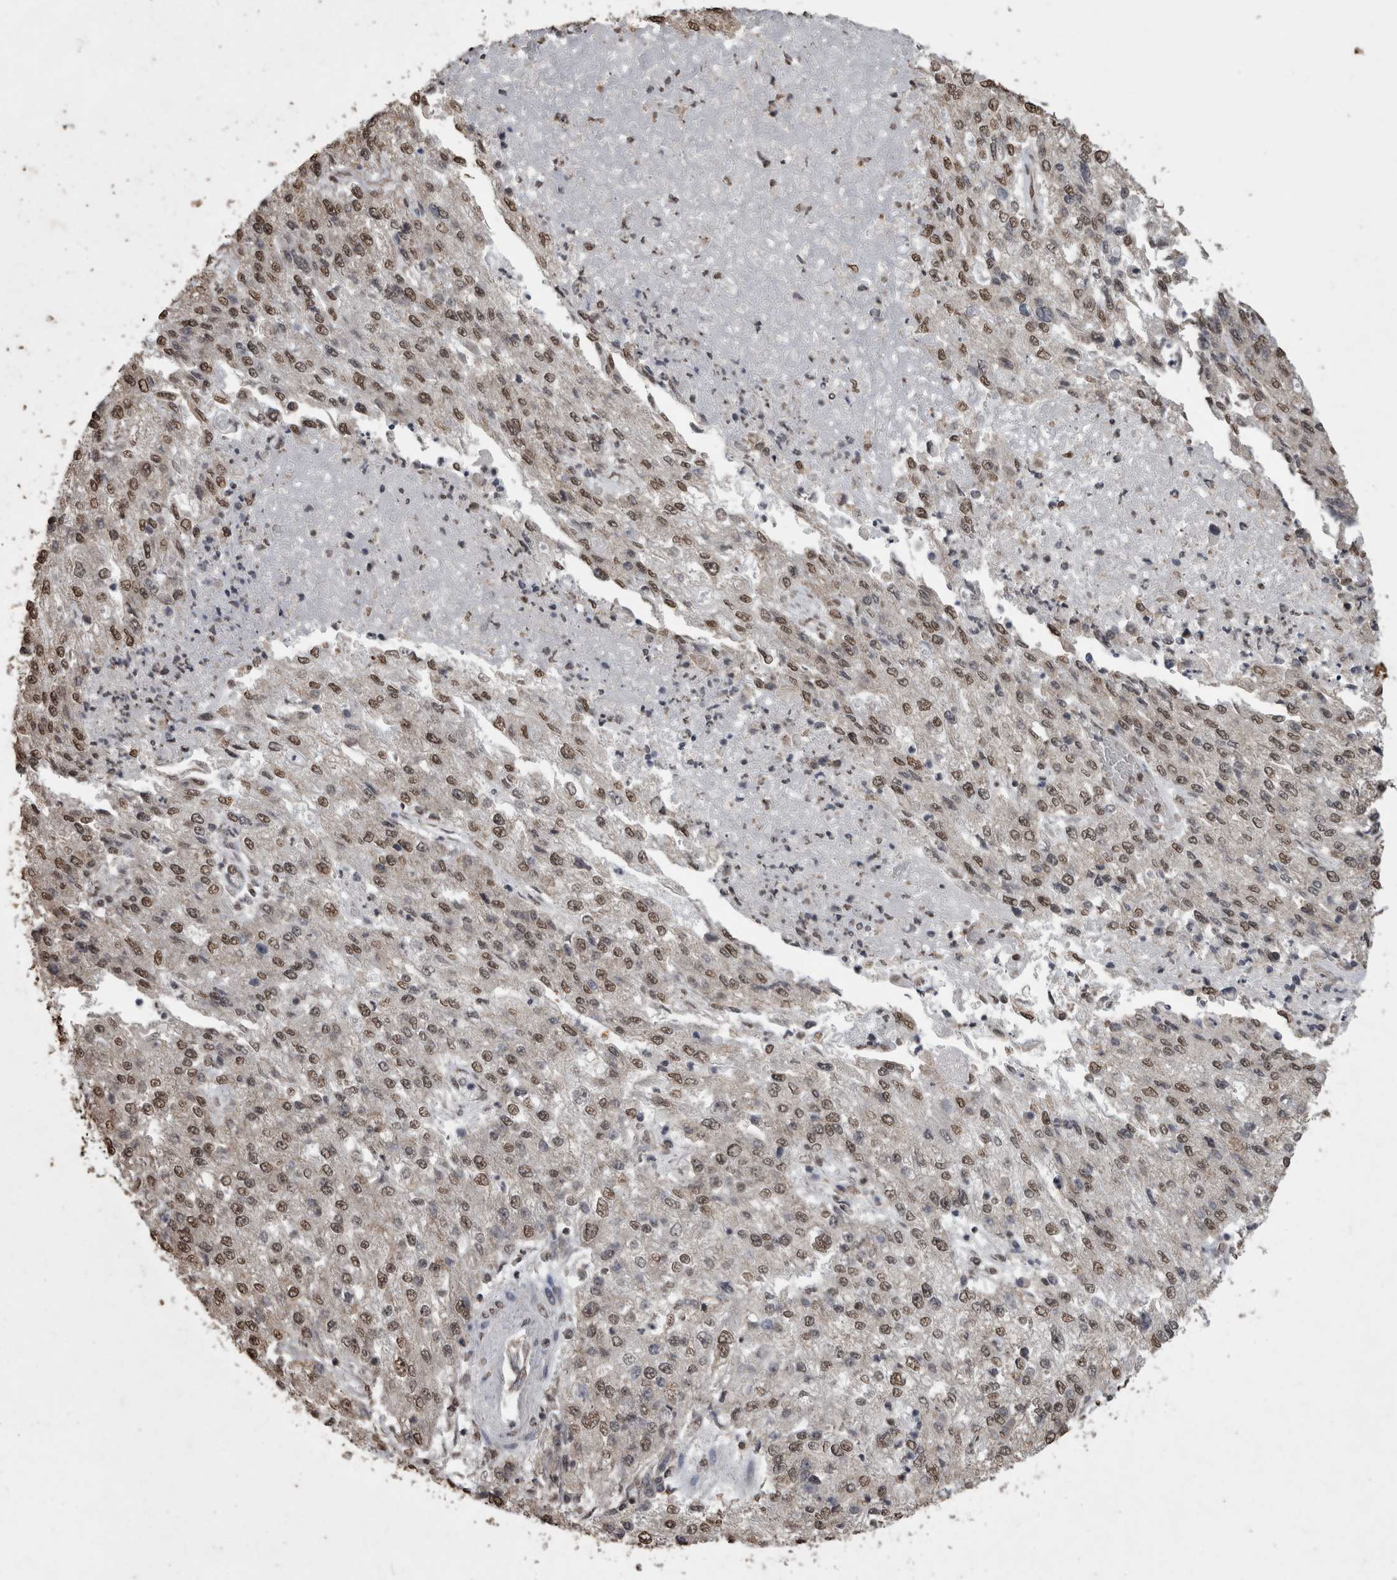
{"staining": {"intensity": "moderate", "quantity": ">75%", "location": "nuclear"}, "tissue": "endometrial cancer", "cell_type": "Tumor cells", "image_type": "cancer", "snomed": [{"axis": "morphology", "description": "Adenocarcinoma, NOS"}, {"axis": "topography", "description": "Endometrium"}], "caption": "Endometrial cancer (adenocarcinoma) stained with a brown dye exhibits moderate nuclear positive positivity in approximately >75% of tumor cells.", "gene": "SMAD7", "patient": {"sex": "female", "age": 49}}